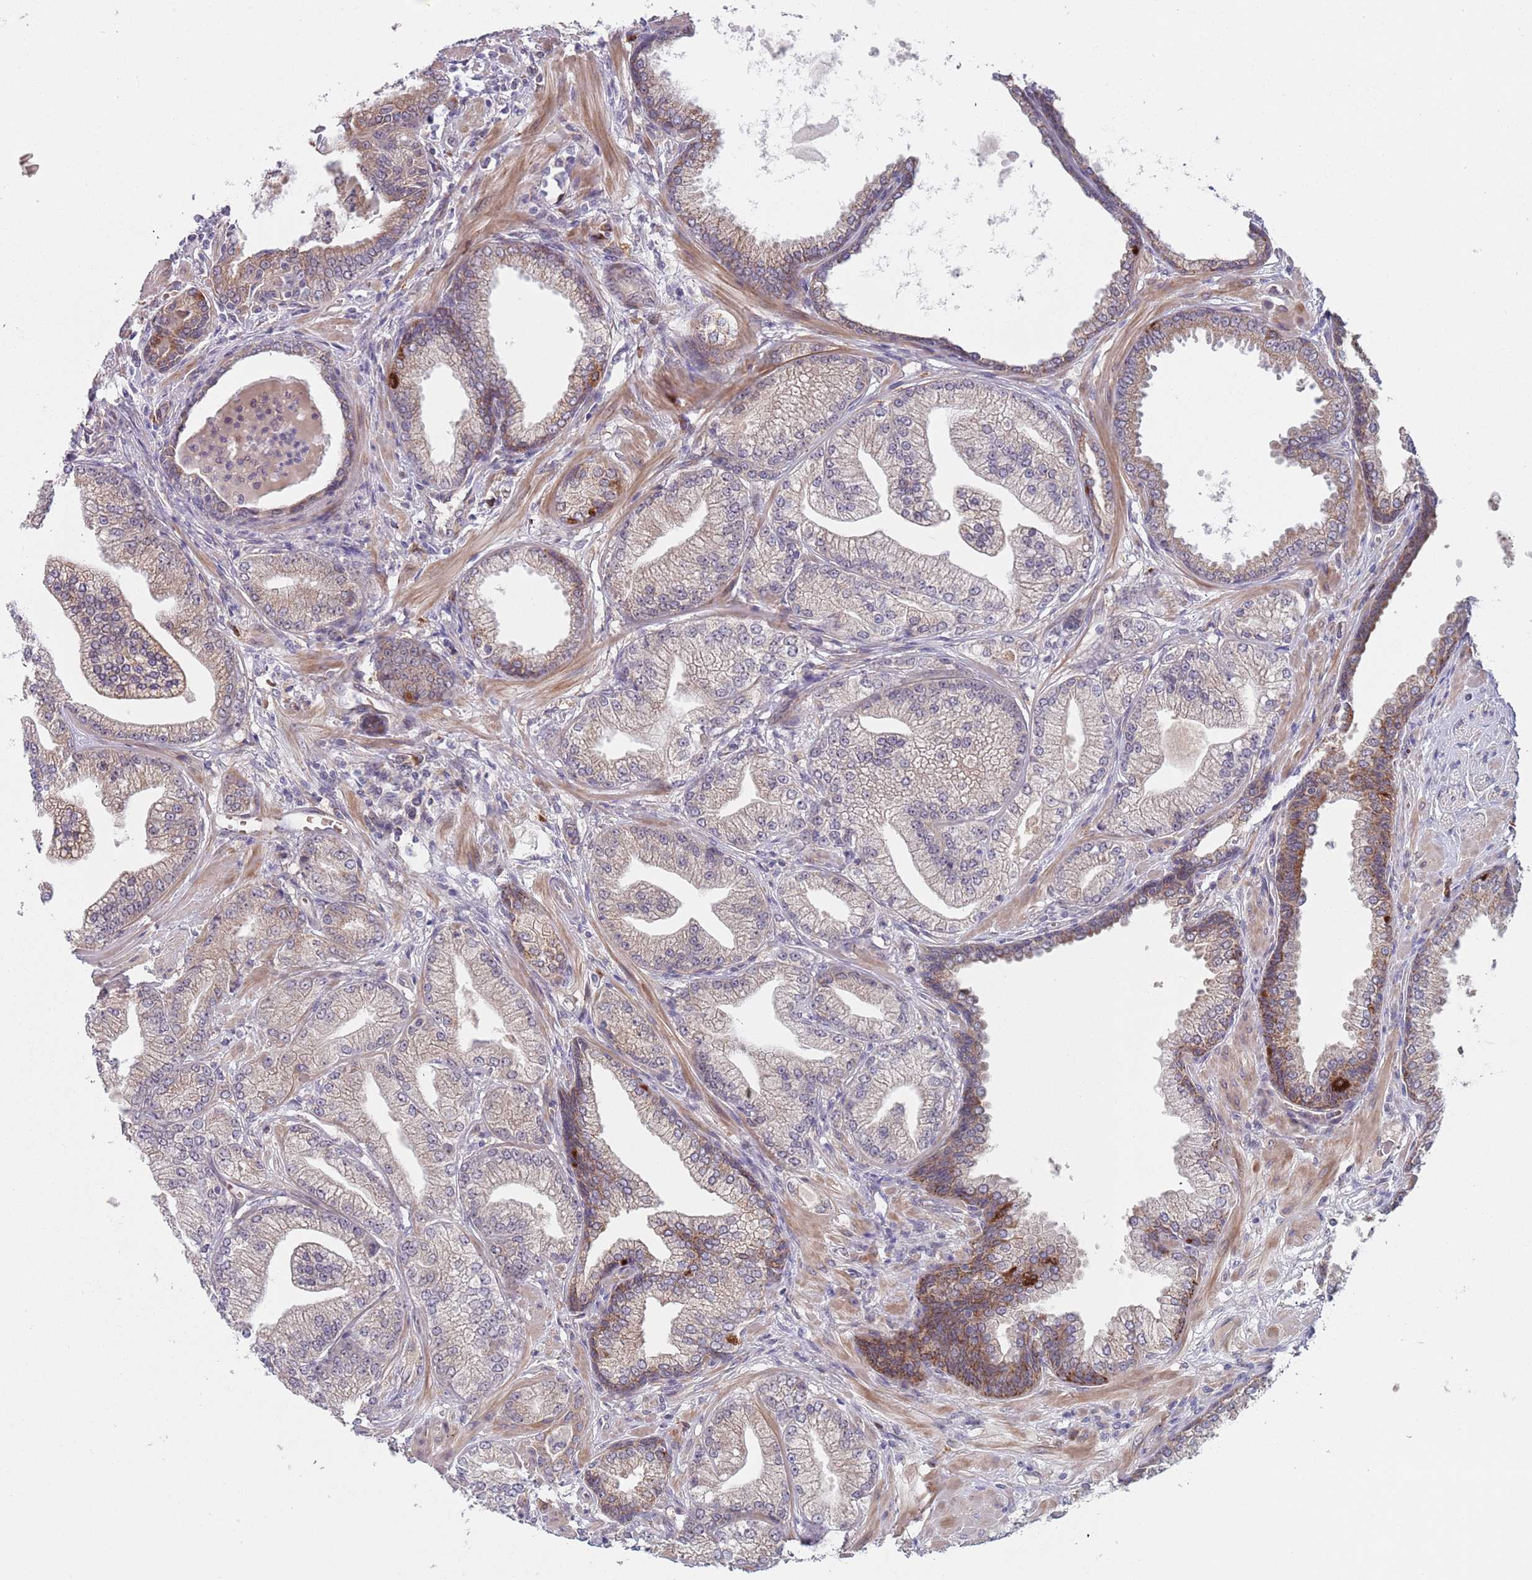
{"staining": {"intensity": "negative", "quantity": "none", "location": "none"}, "tissue": "prostate cancer", "cell_type": "Tumor cells", "image_type": "cancer", "snomed": [{"axis": "morphology", "description": "Adenocarcinoma, Low grade"}, {"axis": "topography", "description": "Prostate"}], "caption": "DAB (3,3'-diaminobenzidine) immunohistochemical staining of prostate cancer (low-grade adenocarcinoma) shows no significant positivity in tumor cells.", "gene": "ZNF140", "patient": {"sex": "male", "age": 55}}